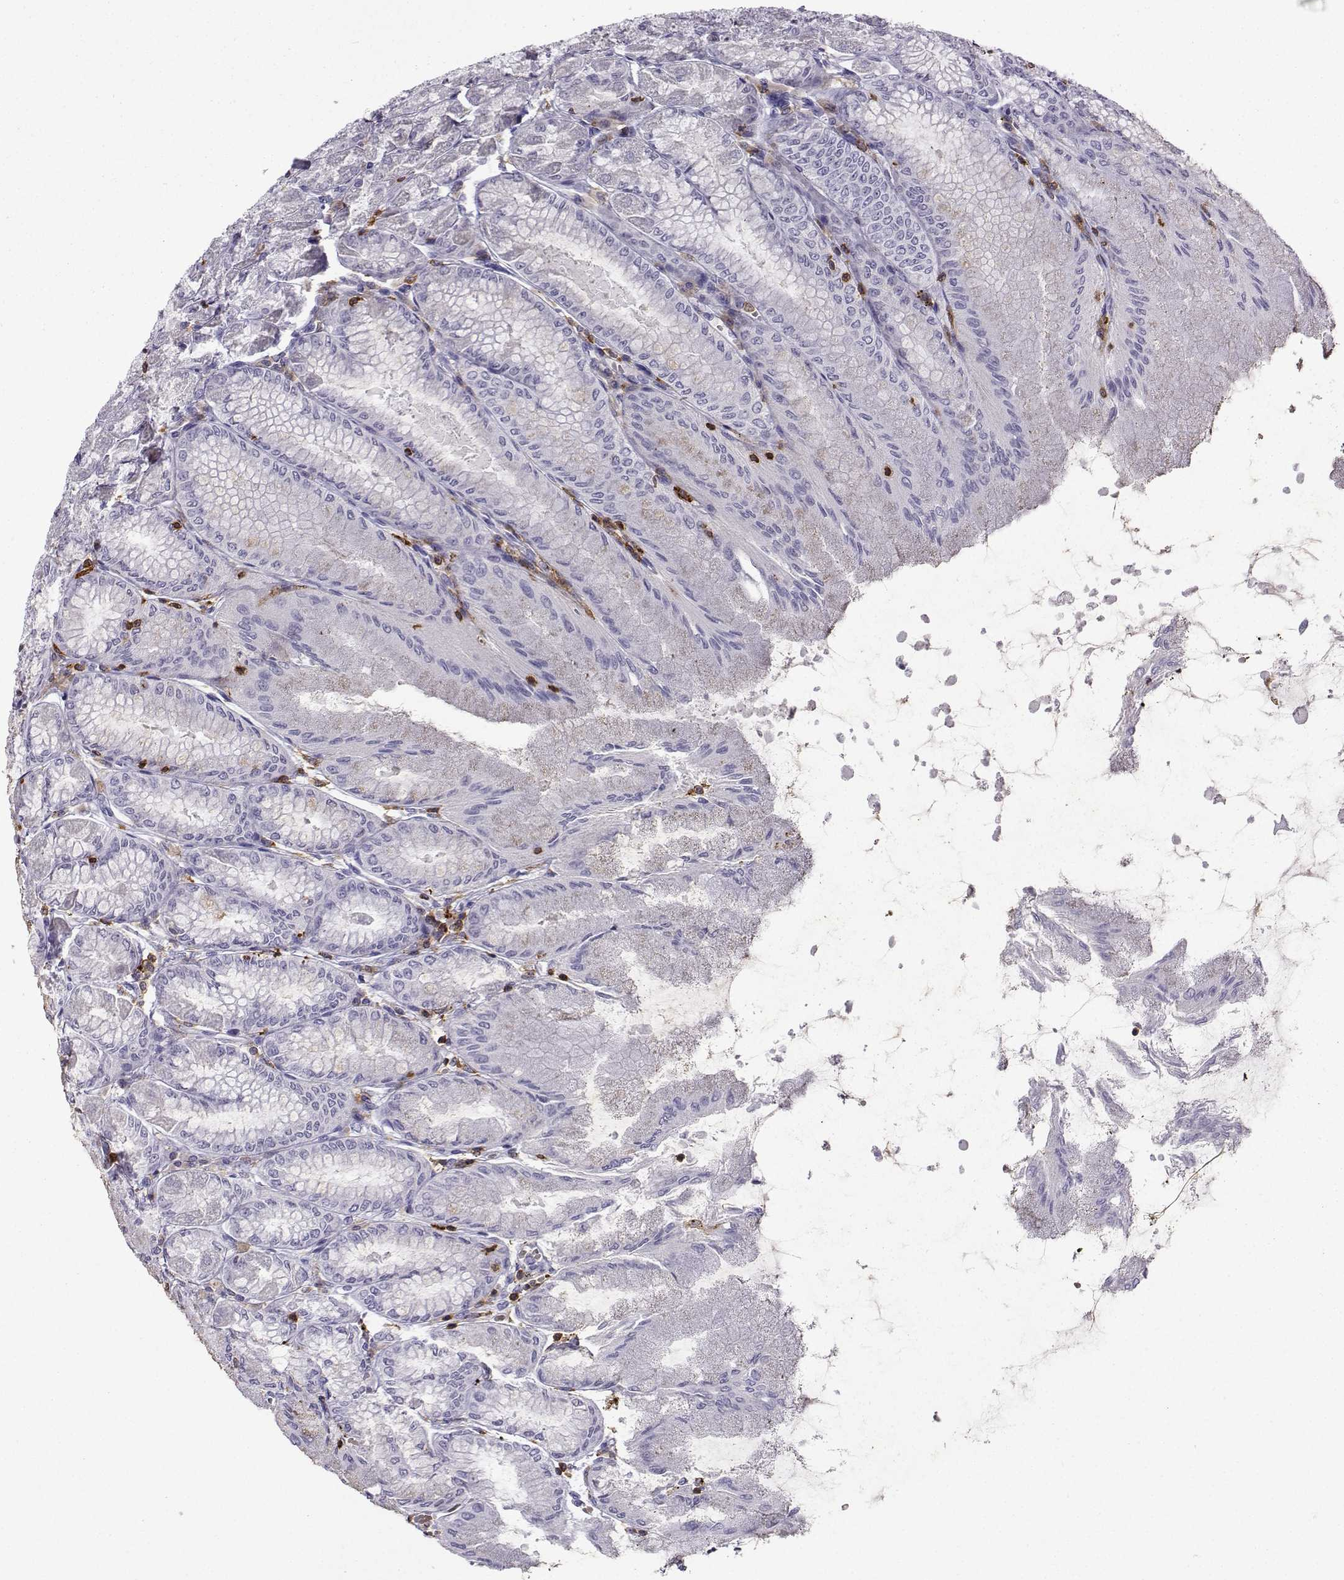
{"staining": {"intensity": "negative", "quantity": "none", "location": "none"}, "tissue": "stomach", "cell_type": "Glandular cells", "image_type": "normal", "snomed": [{"axis": "morphology", "description": "Normal tissue, NOS"}, {"axis": "topography", "description": "Stomach, upper"}], "caption": "This is a histopathology image of IHC staining of benign stomach, which shows no expression in glandular cells. (DAB immunohistochemistry with hematoxylin counter stain).", "gene": "DOCK10", "patient": {"sex": "male", "age": 60}}